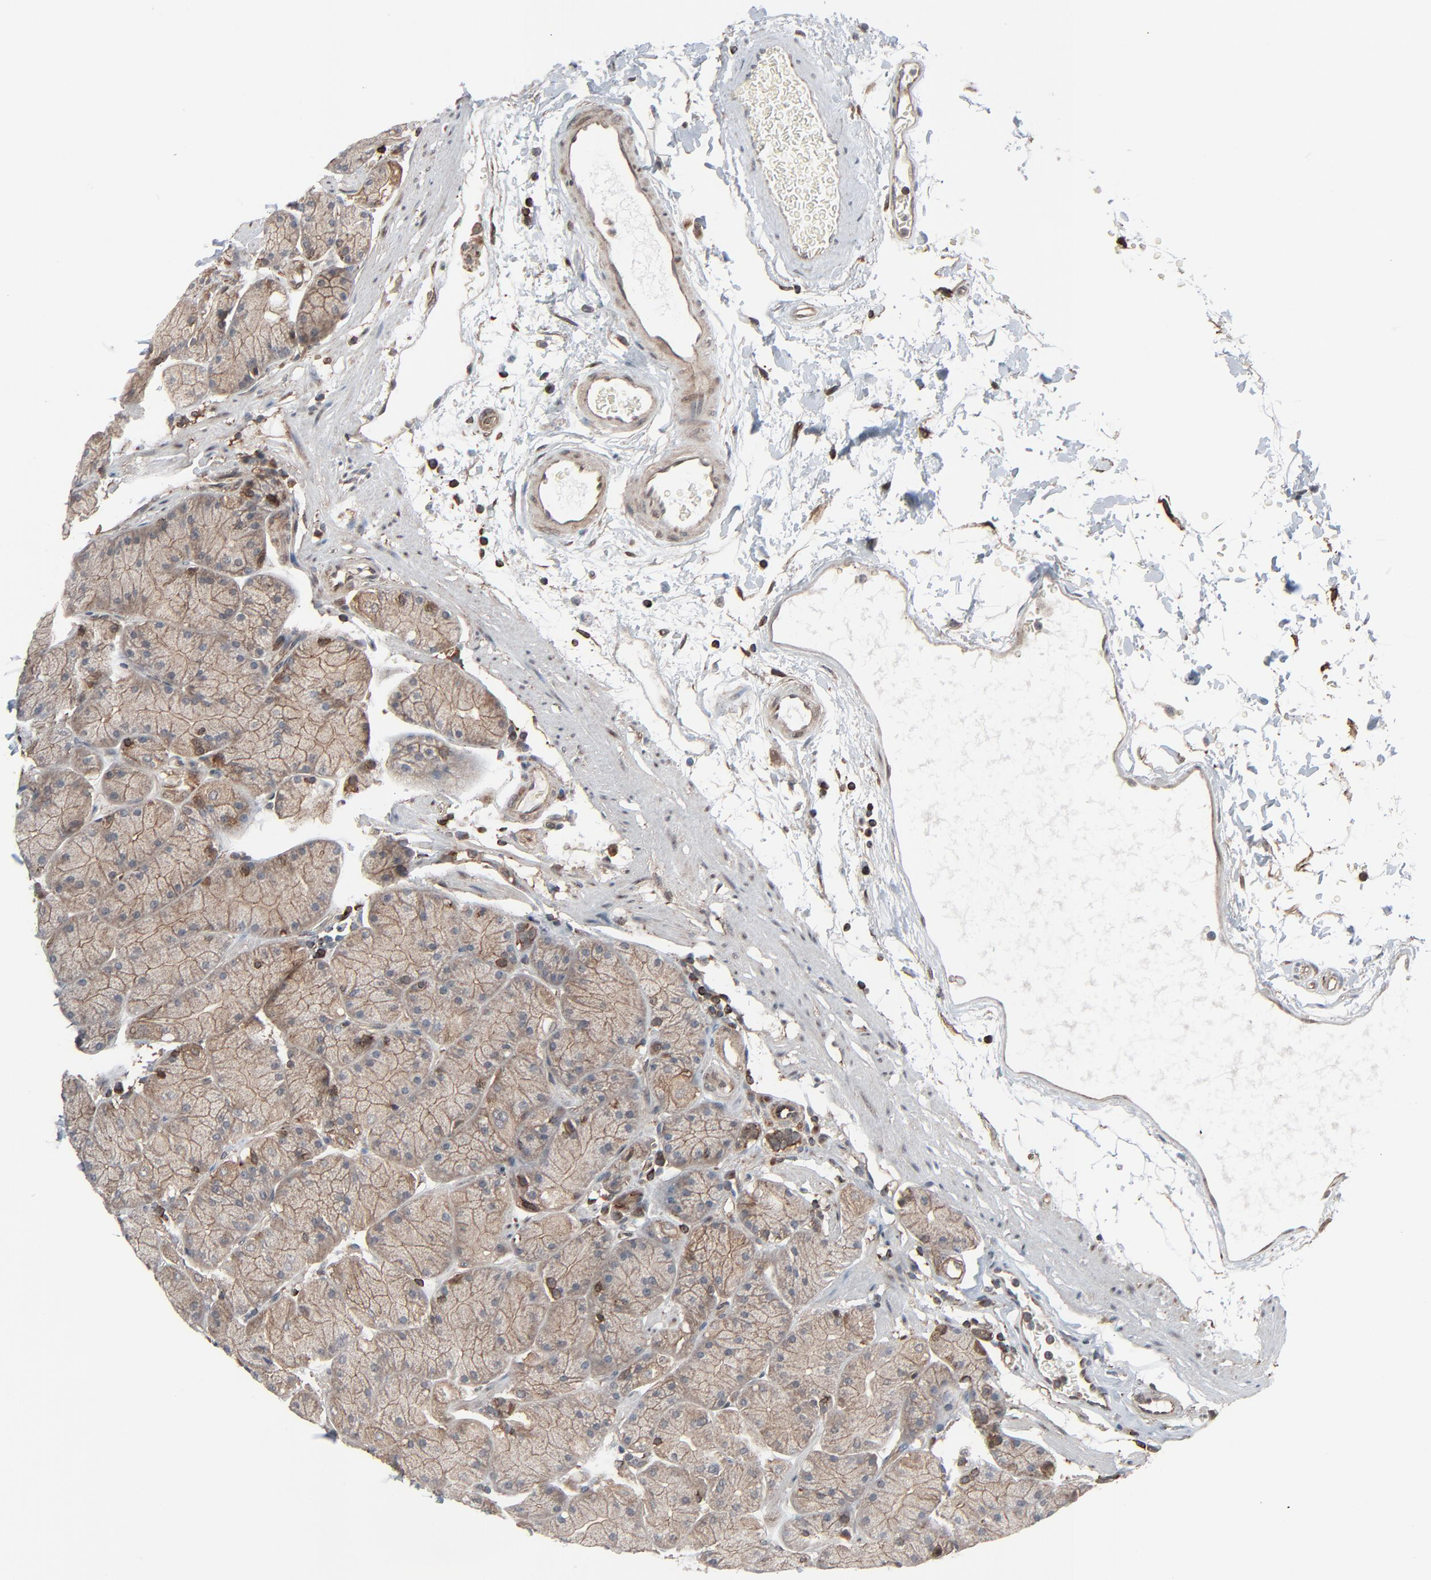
{"staining": {"intensity": "moderate", "quantity": "25%-75%", "location": "cytoplasmic/membranous"}, "tissue": "stomach", "cell_type": "Glandular cells", "image_type": "normal", "snomed": [{"axis": "morphology", "description": "Normal tissue, NOS"}, {"axis": "topography", "description": "Stomach, upper"}, {"axis": "topography", "description": "Stomach"}], "caption": "Moderate cytoplasmic/membranous positivity is appreciated in about 25%-75% of glandular cells in normal stomach. Using DAB (3,3'-diaminobenzidine) (brown) and hematoxylin (blue) stains, captured at high magnification using brightfield microscopy.", "gene": "OPTN", "patient": {"sex": "male", "age": 76}}